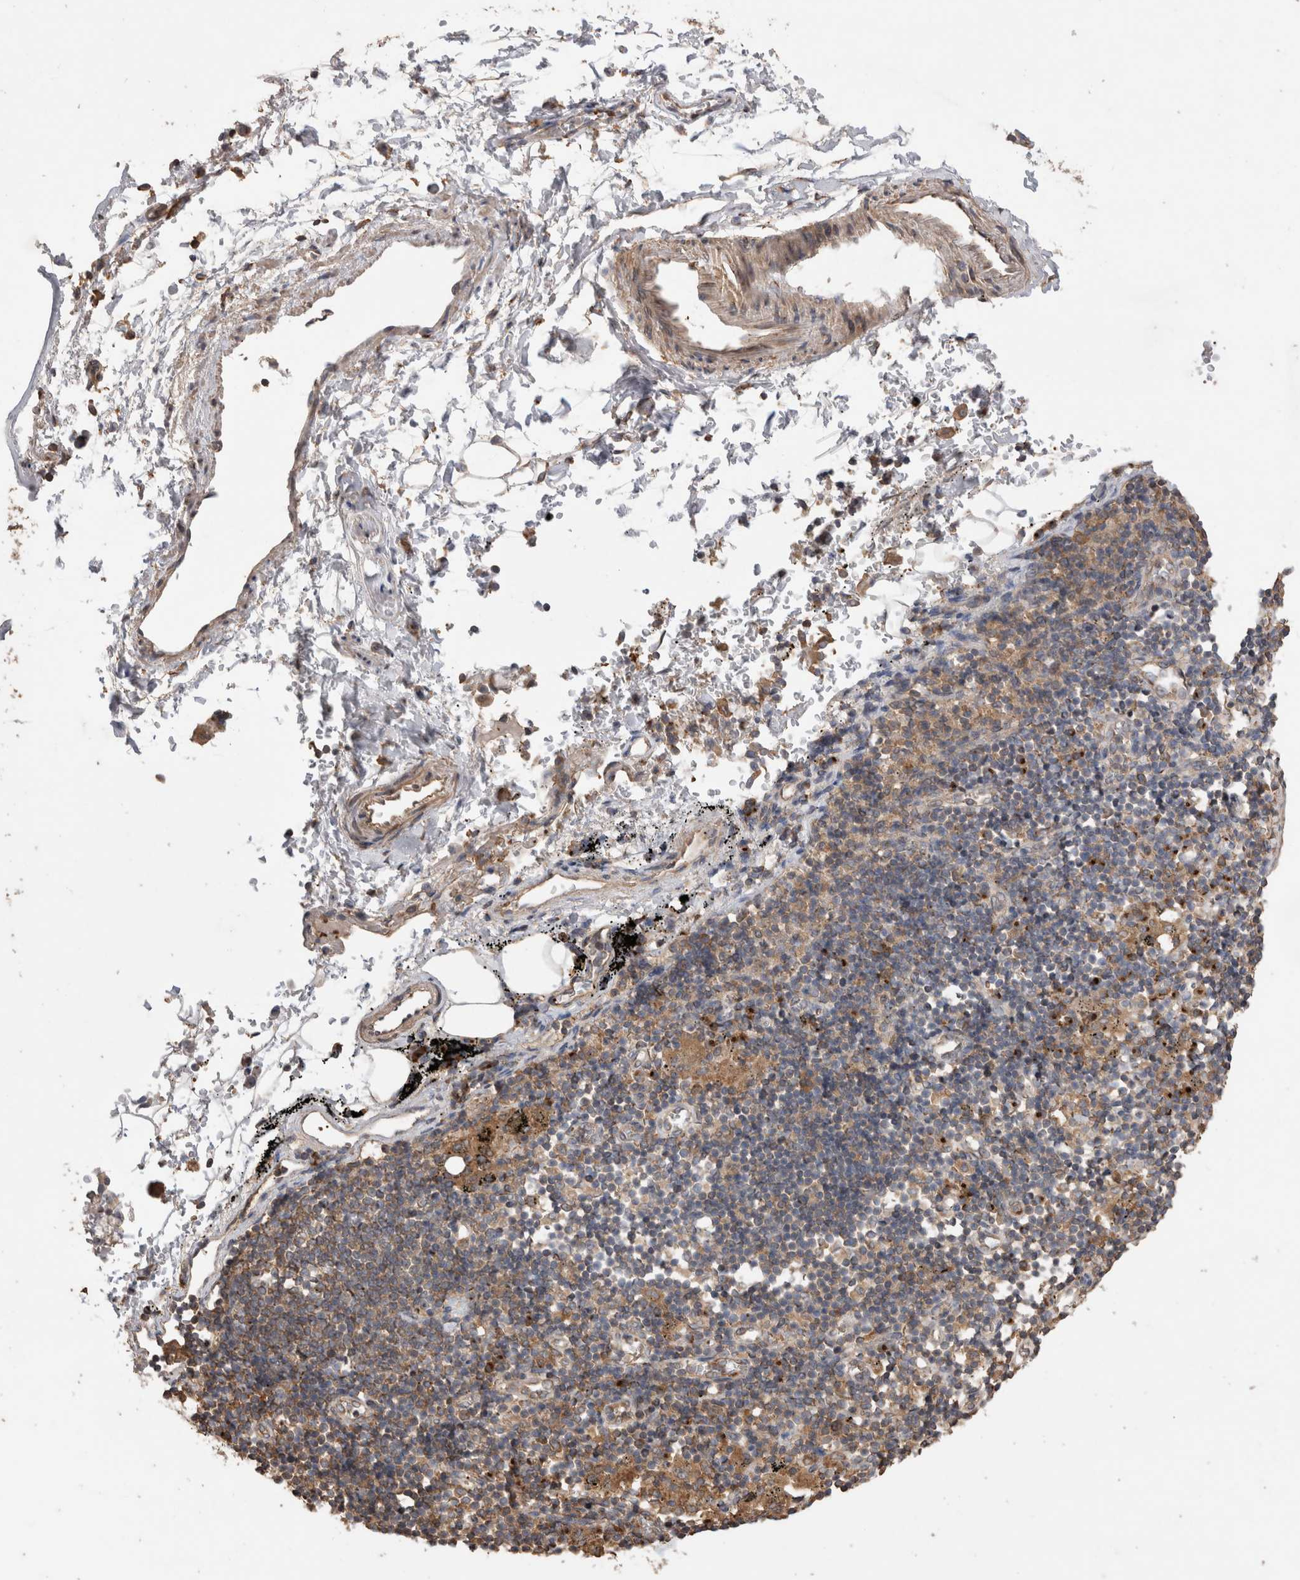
{"staining": {"intensity": "moderate", "quantity": "25%-75%", "location": "cytoplasmic/membranous"}, "tissue": "adipose tissue", "cell_type": "Adipocytes", "image_type": "normal", "snomed": [{"axis": "morphology", "description": "Normal tissue, NOS"}, {"axis": "topography", "description": "Cartilage tissue"}, {"axis": "topography", "description": "Lung"}], "caption": "IHC image of normal human adipose tissue stained for a protein (brown), which exhibits medium levels of moderate cytoplasmic/membranous staining in about 25%-75% of adipocytes.", "gene": "SNX31", "patient": {"sex": "female", "age": 77}}